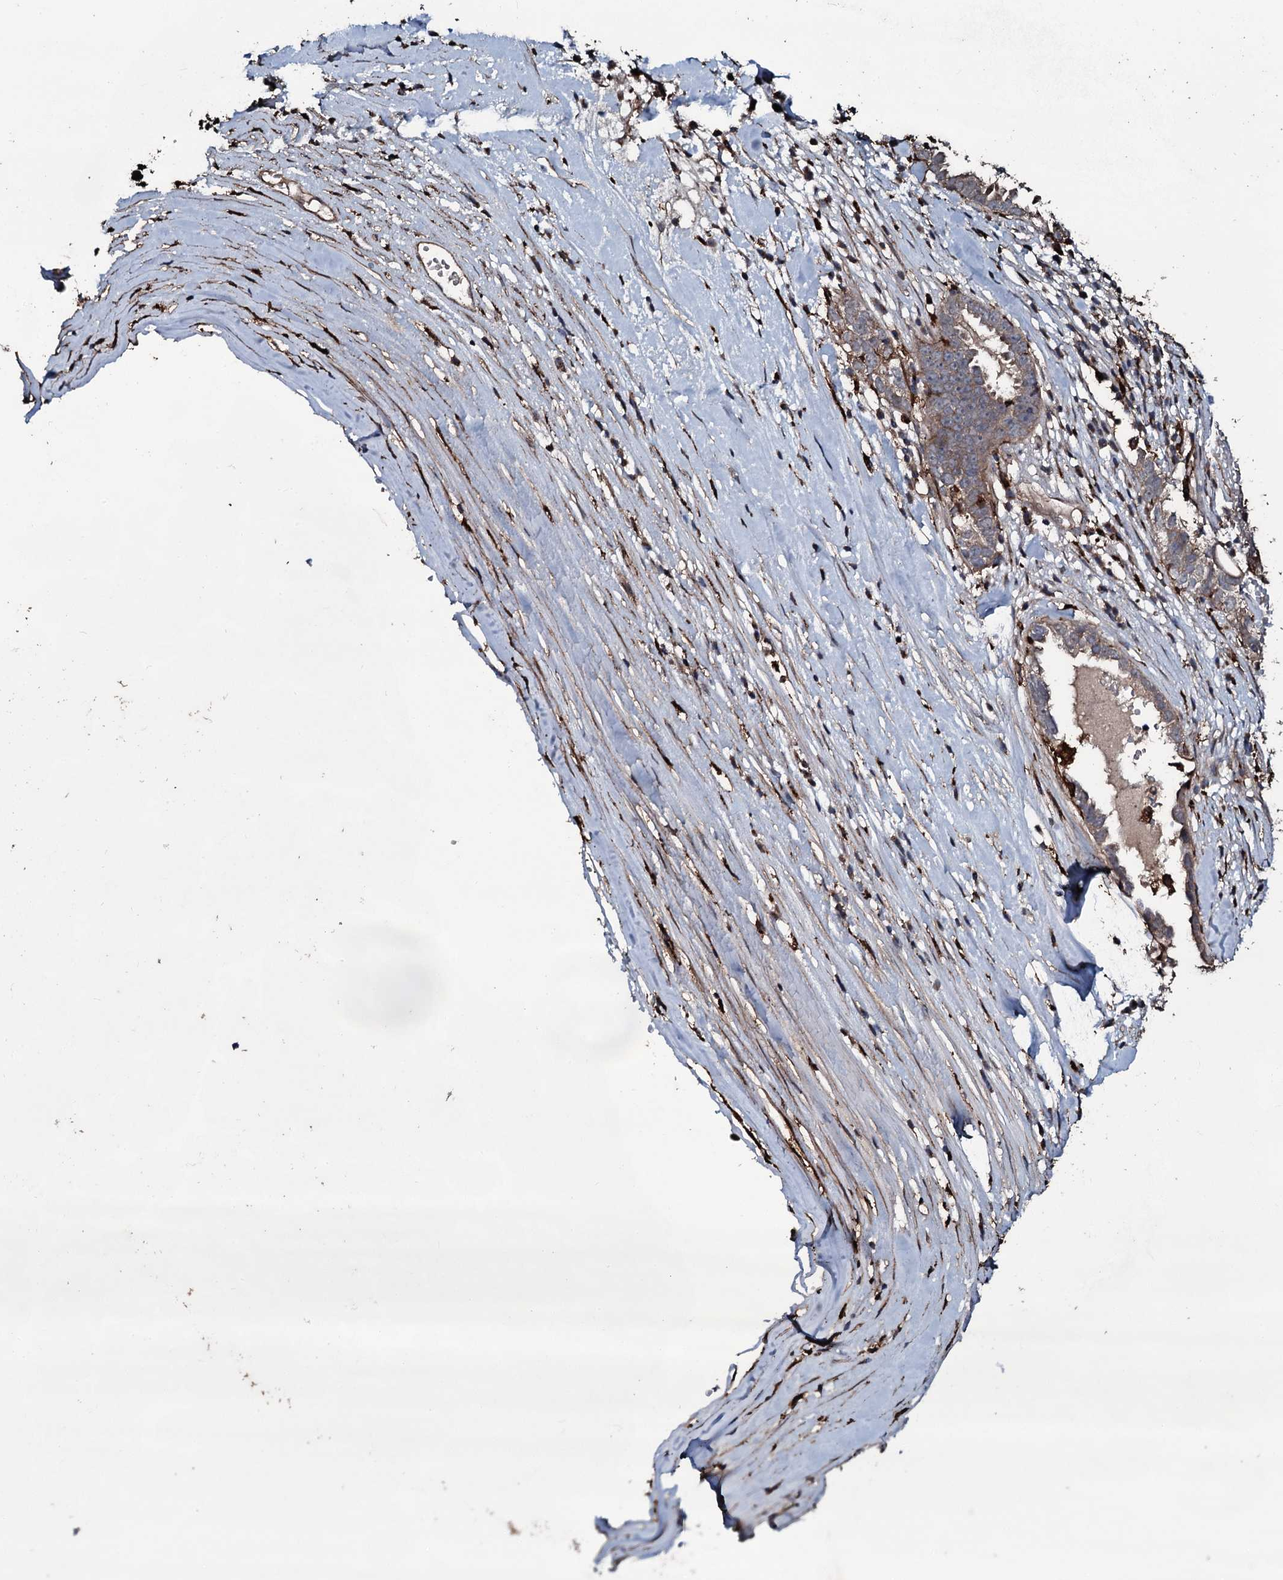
{"staining": {"intensity": "weak", "quantity": ">75%", "location": "cytoplasmic/membranous"}, "tissue": "ovarian cancer", "cell_type": "Tumor cells", "image_type": "cancer", "snomed": [{"axis": "morphology", "description": "Carcinoma, endometroid"}, {"axis": "topography", "description": "Ovary"}], "caption": "A micrograph of ovarian endometroid carcinoma stained for a protein reveals weak cytoplasmic/membranous brown staining in tumor cells.", "gene": "TPGS2", "patient": {"sex": "female", "age": 62}}